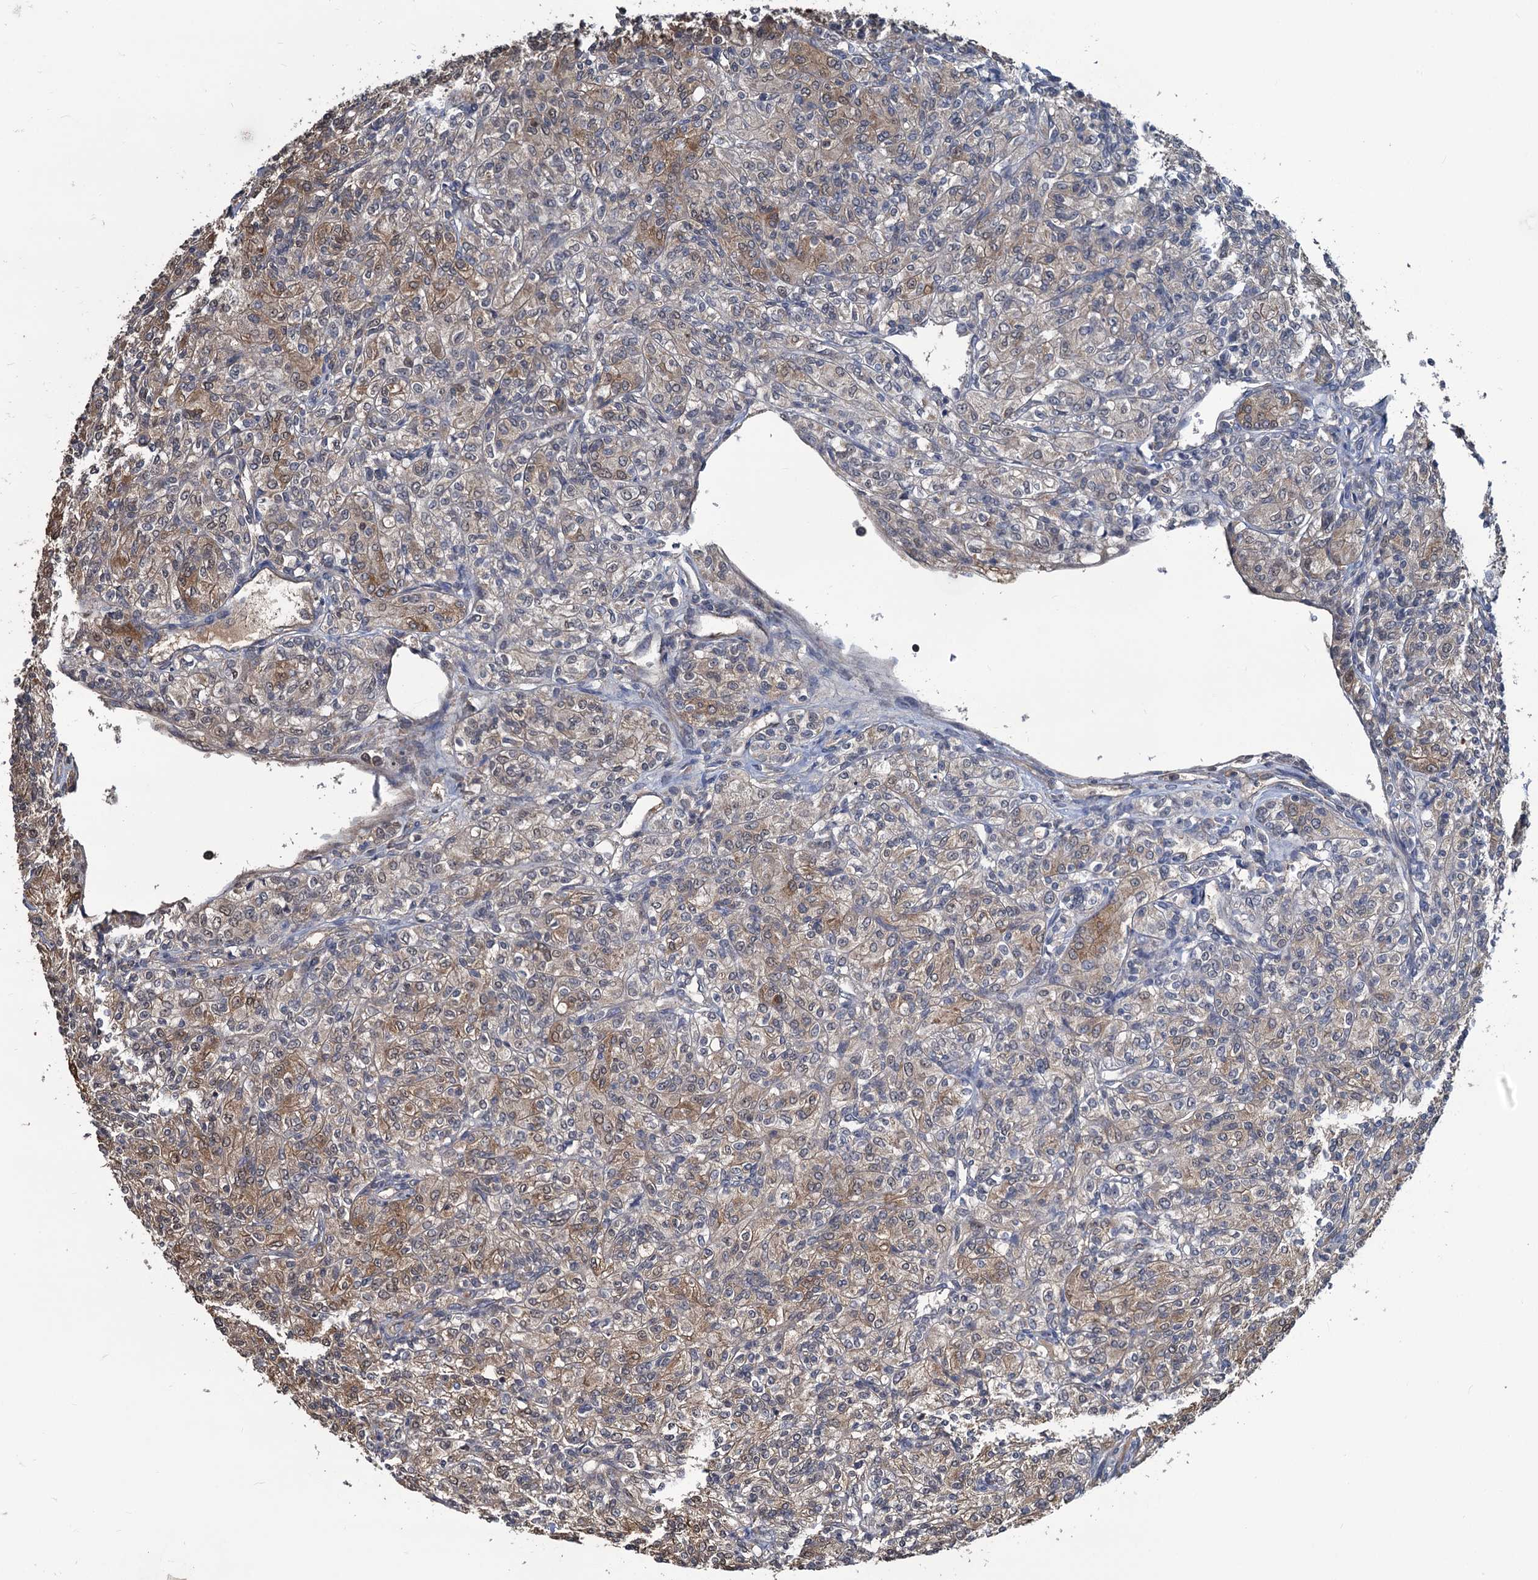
{"staining": {"intensity": "weak", "quantity": "25%-75%", "location": "cytoplasmic/membranous"}, "tissue": "renal cancer", "cell_type": "Tumor cells", "image_type": "cancer", "snomed": [{"axis": "morphology", "description": "Adenocarcinoma, NOS"}, {"axis": "topography", "description": "Kidney"}], "caption": "Immunohistochemistry image of neoplastic tissue: renal cancer stained using IHC demonstrates low levels of weak protein expression localized specifically in the cytoplasmic/membranous of tumor cells, appearing as a cytoplasmic/membranous brown color.", "gene": "RTKN2", "patient": {"sex": "male", "age": 77}}